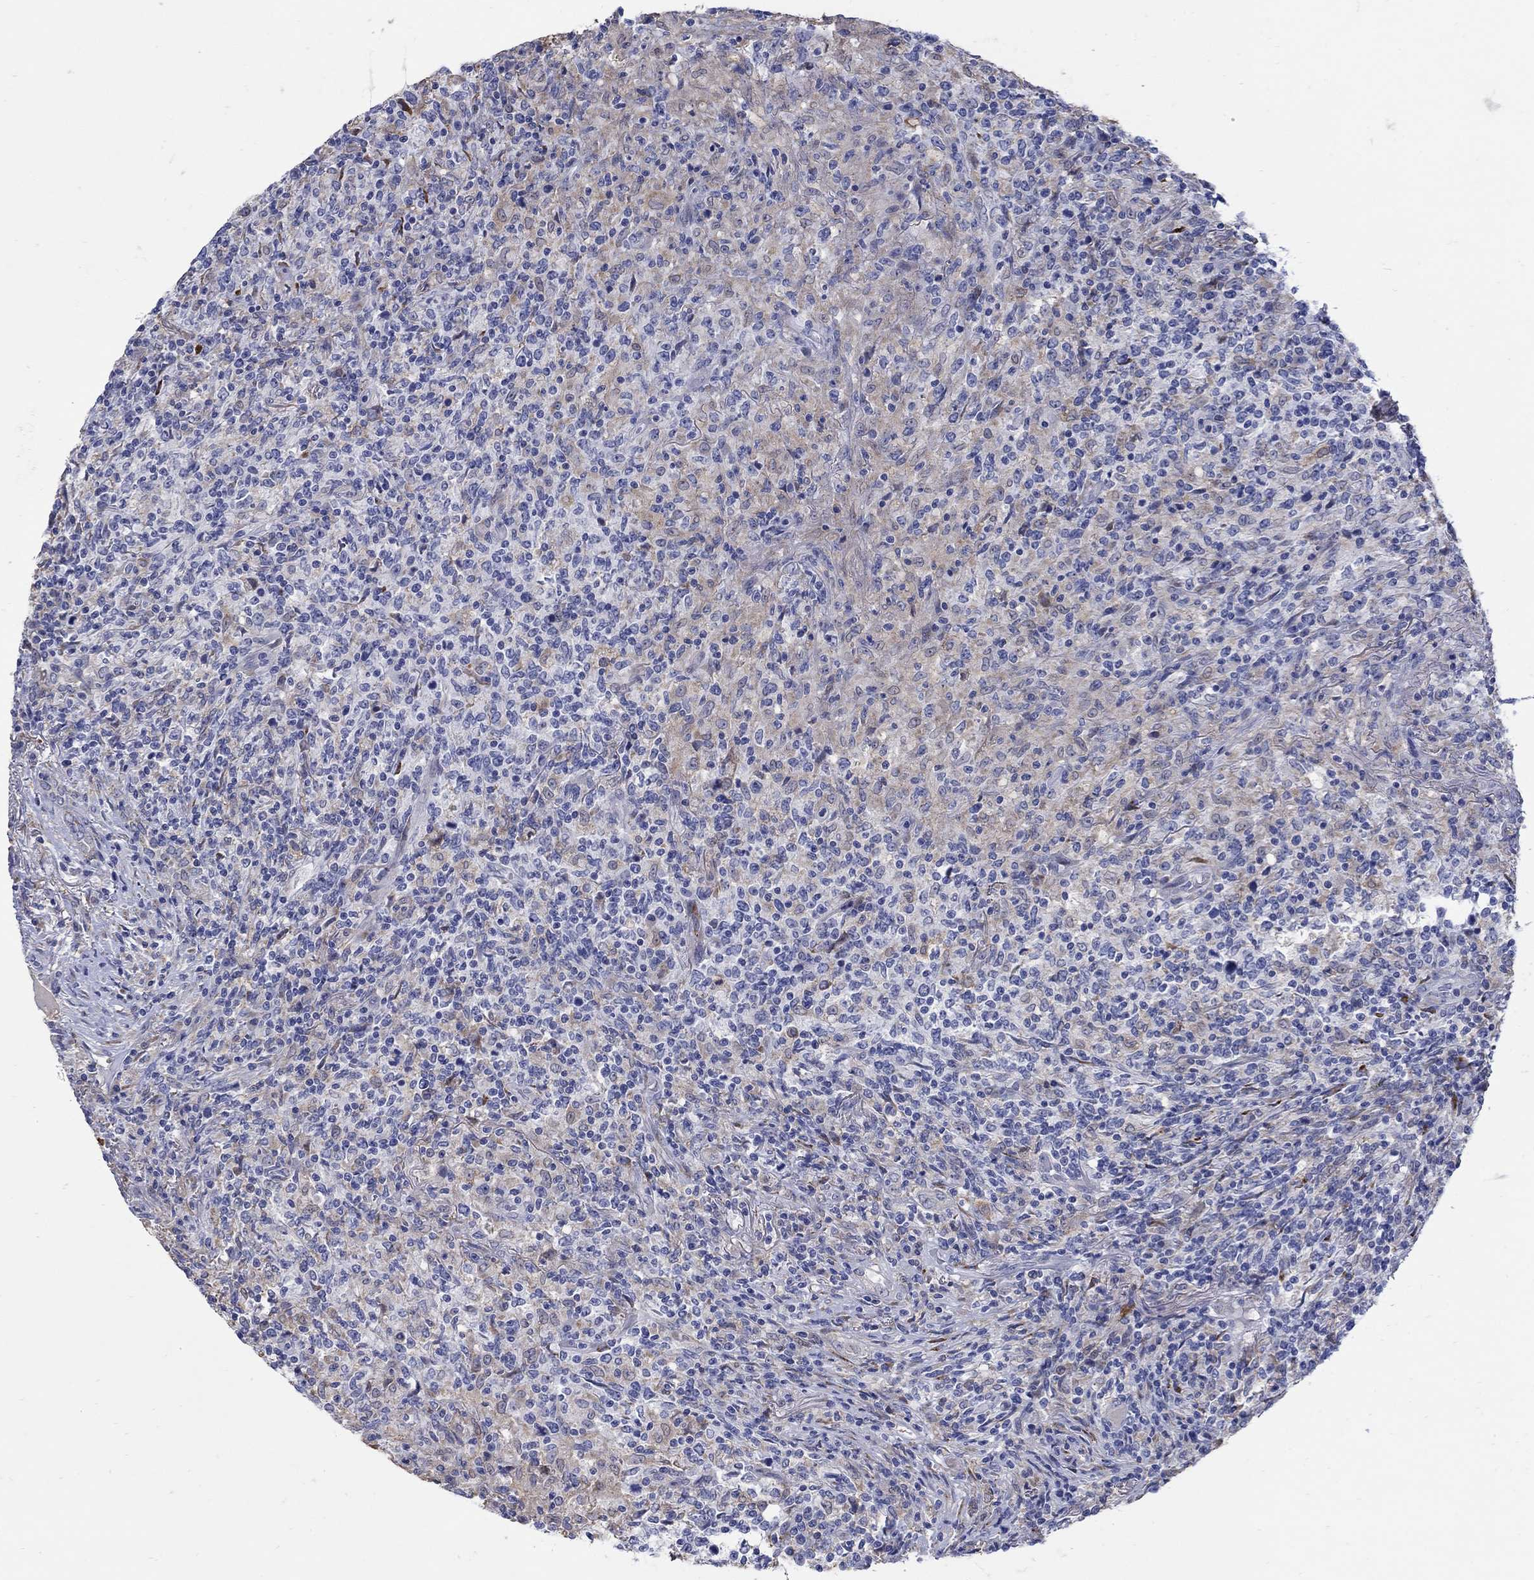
{"staining": {"intensity": "negative", "quantity": "none", "location": "none"}, "tissue": "lymphoma", "cell_type": "Tumor cells", "image_type": "cancer", "snomed": [{"axis": "morphology", "description": "Malignant lymphoma, non-Hodgkin's type, High grade"}, {"axis": "topography", "description": "Lung"}], "caption": "DAB immunohistochemical staining of lymphoma demonstrates no significant staining in tumor cells.", "gene": "REEP2", "patient": {"sex": "male", "age": 79}}